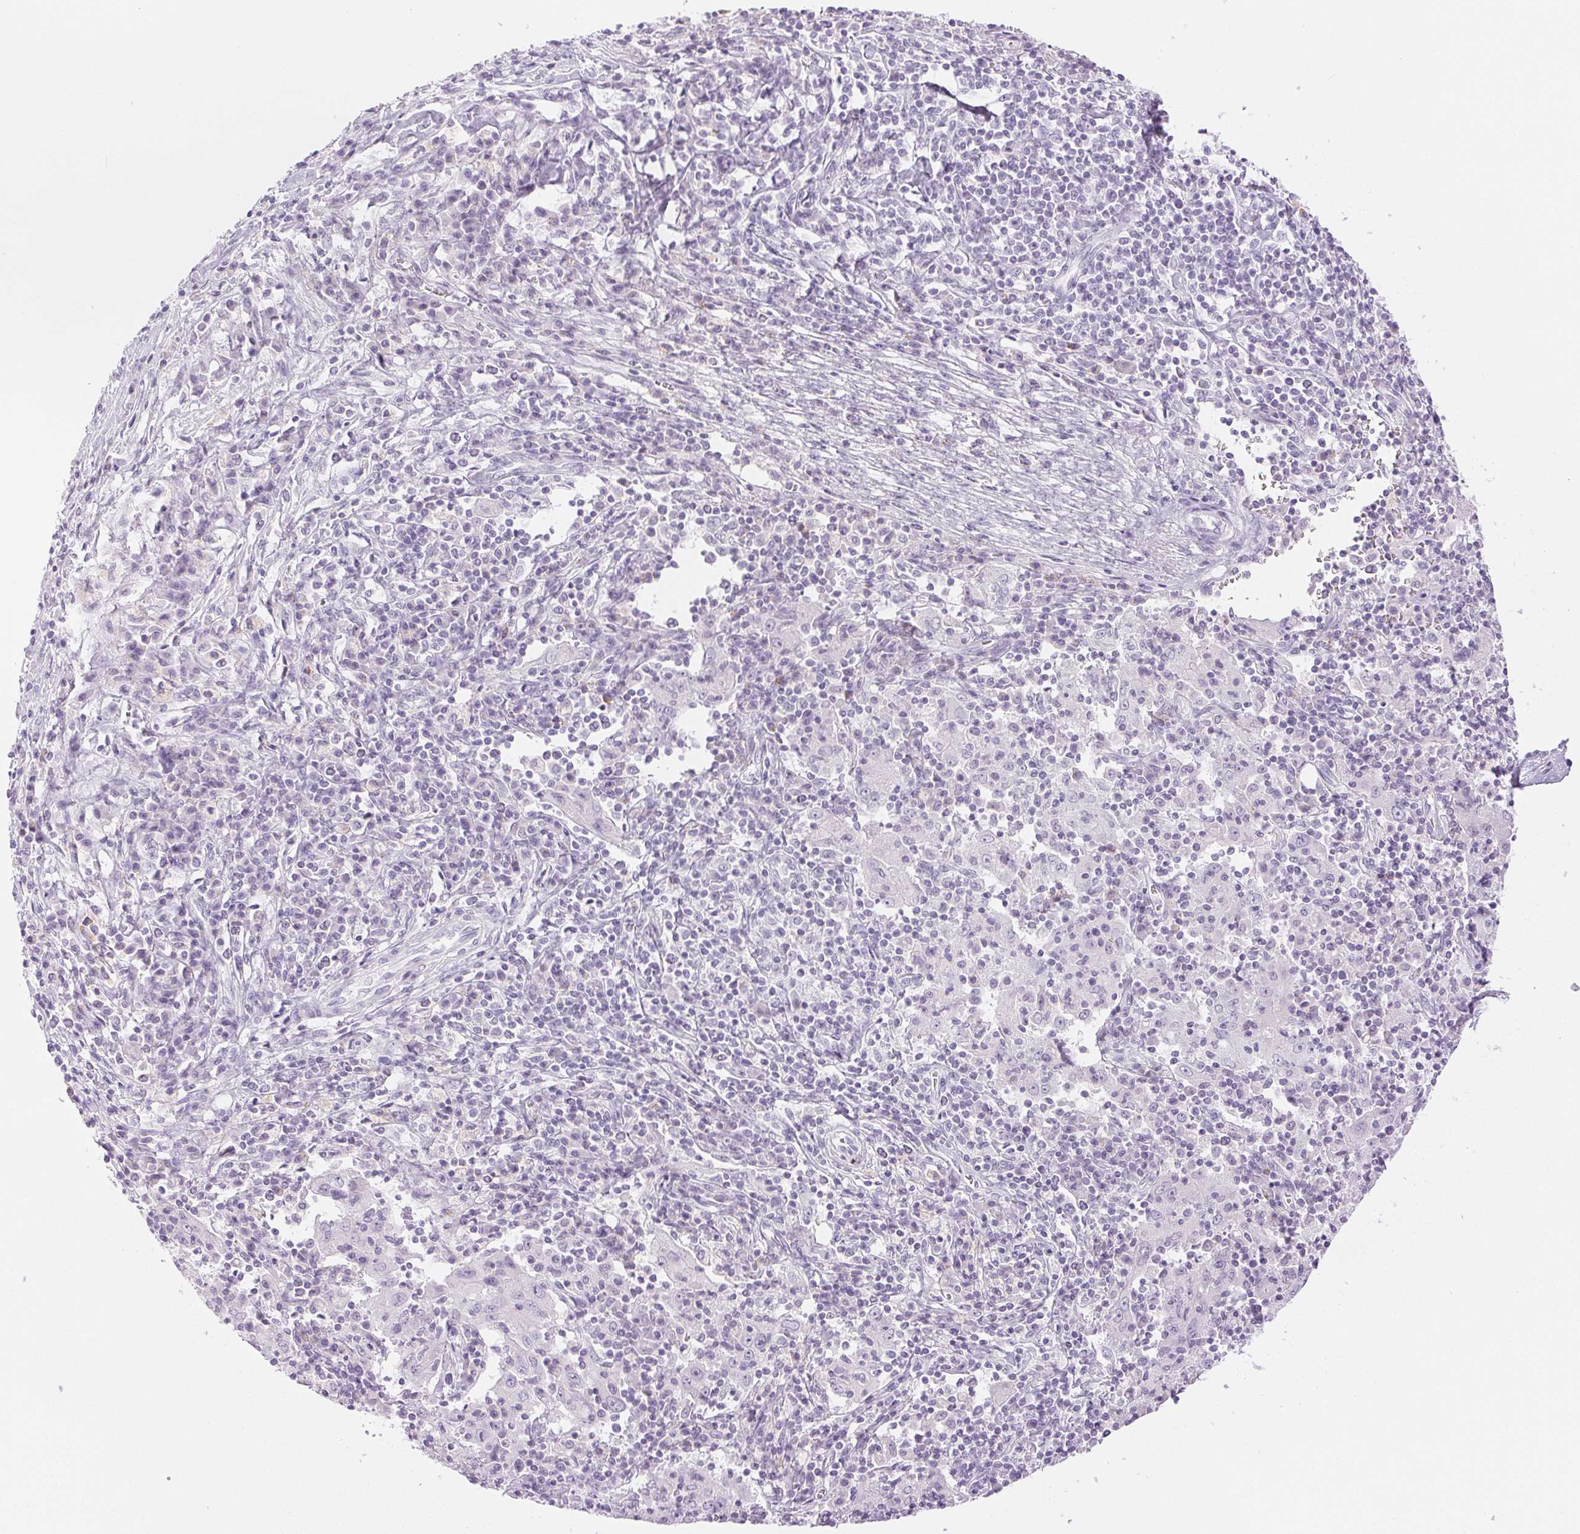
{"staining": {"intensity": "negative", "quantity": "none", "location": "none"}, "tissue": "pancreatic cancer", "cell_type": "Tumor cells", "image_type": "cancer", "snomed": [{"axis": "morphology", "description": "Adenocarcinoma, NOS"}, {"axis": "topography", "description": "Pancreas"}], "caption": "Immunohistochemical staining of human pancreatic adenocarcinoma demonstrates no significant expression in tumor cells.", "gene": "SLC5A2", "patient": {"sex": "male", "age": 63}}